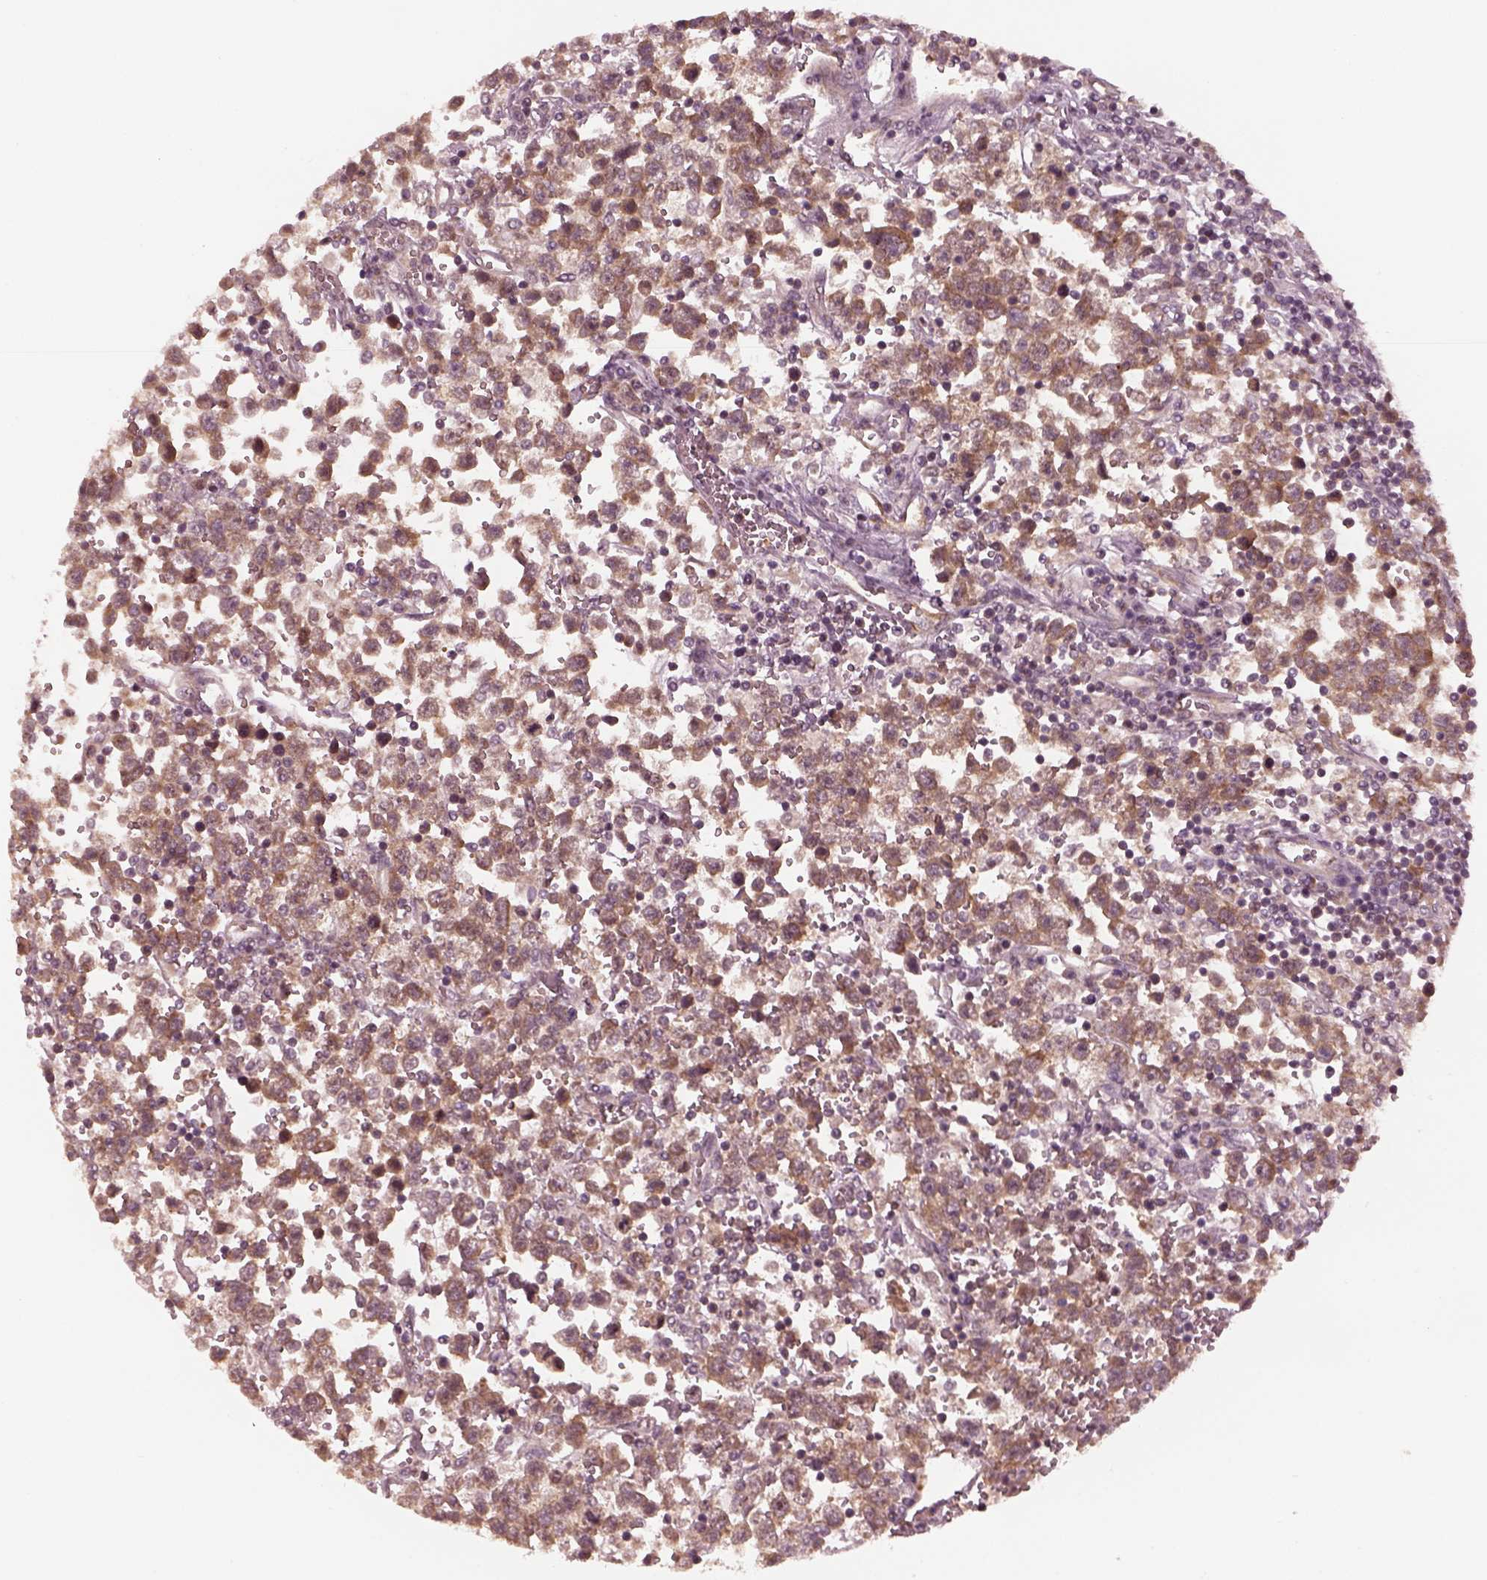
{"staining": {"intensity": "strong", "quantity": "25%-75%", "location": "cytoplasmic/membranous"}, "tissue": "testis cancer", "cell_type": "Tumor cells", "image_type": "cancer", "snomed": [{"axis": "morphology", "description": "Seminoma, NOS"}, {"axis": "topography", "description": "Testis"}], "caption": "Immunohistochemistry histopathology image of testis cancer (seminoma) stained for a protein (brown), which demonstrates high levels of strong cytoplasmic/membranous expression in approximately 25%-75% of tumor cells.", "gene": "FAF2", "patient": {"sex": "male", "age": 34}}